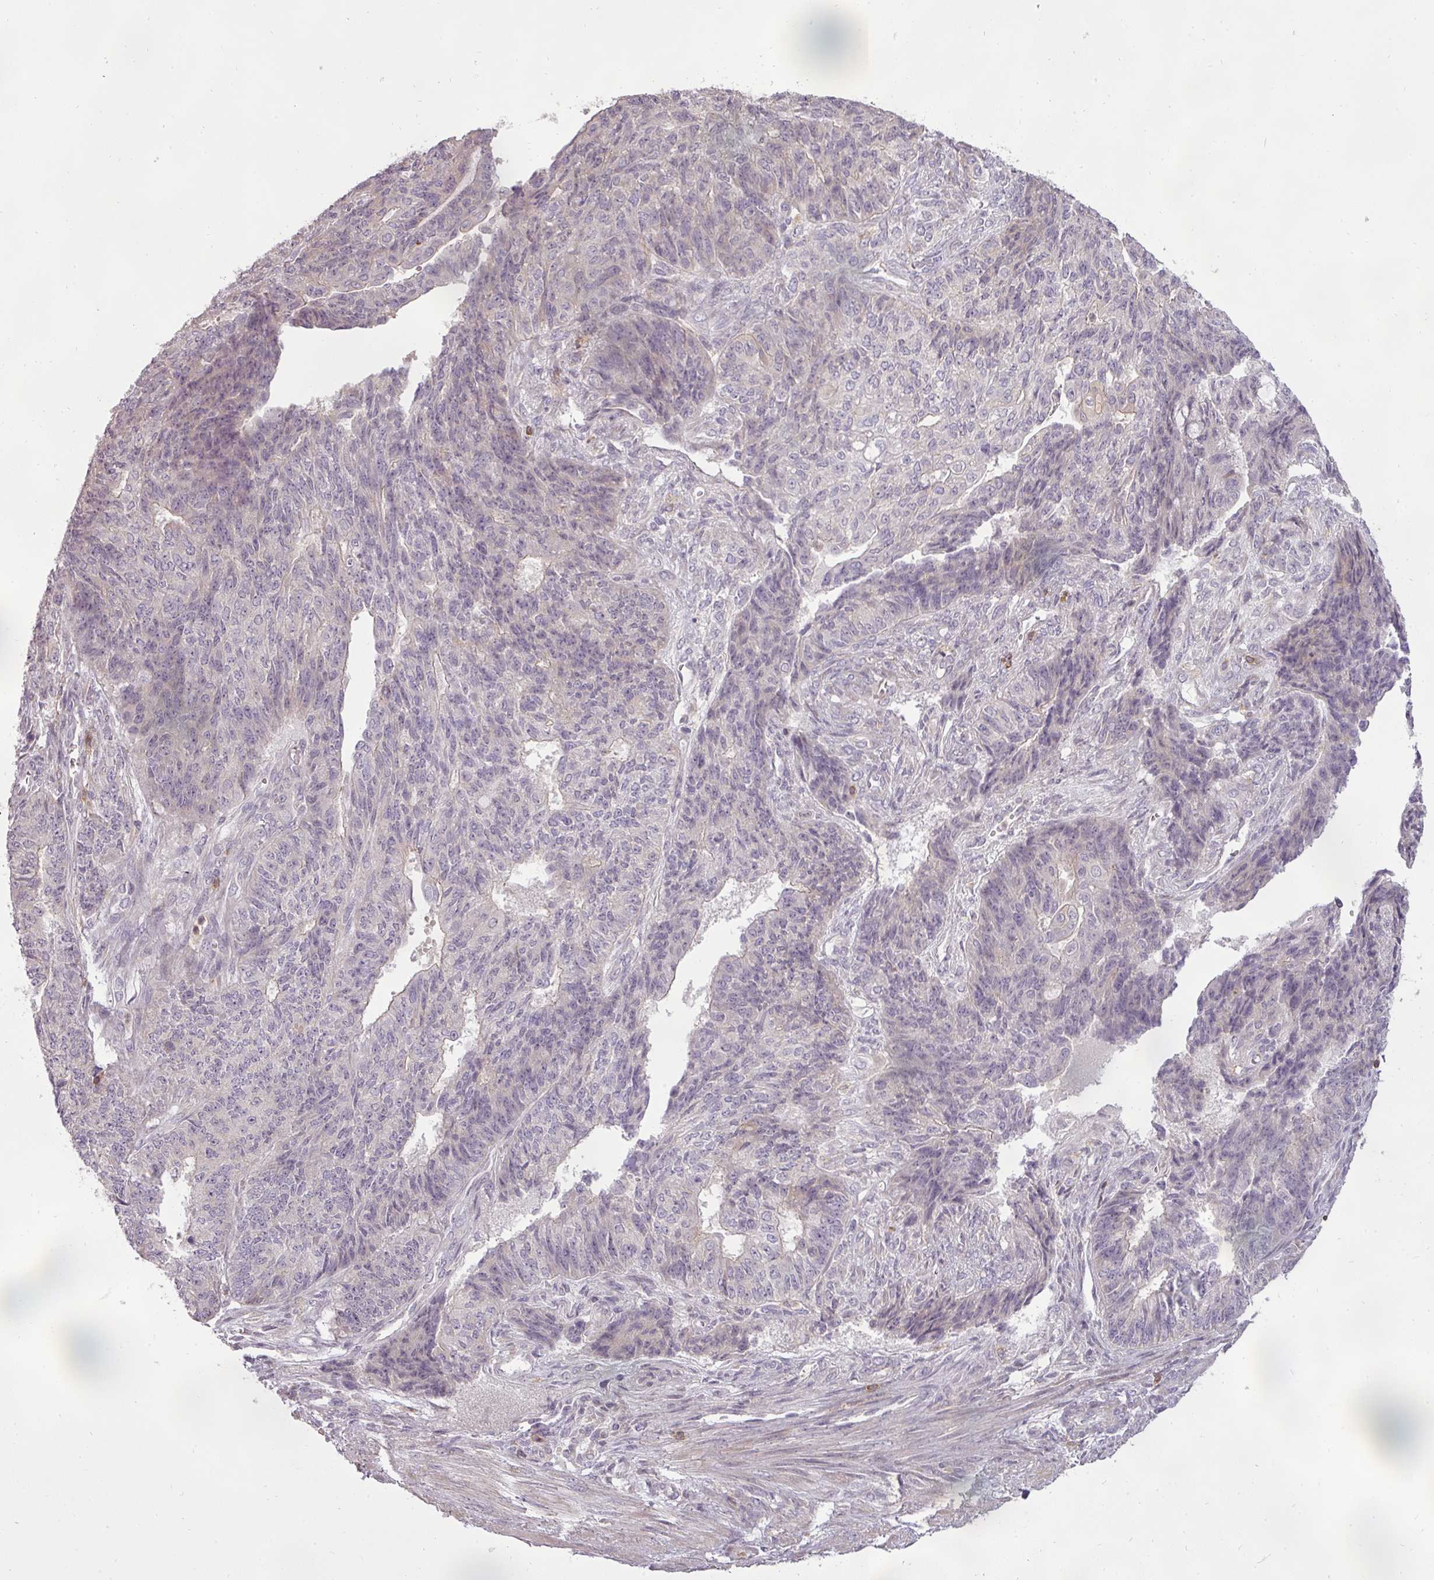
{"staining": {"intensity": "negative", "quantity": "none", "location": "none"}, "tissue": "endometrial cancer", "cell_type": "Tumor cells", "image_type": "cancer", "snomed": [{"axis": "morphology", "description": "Adenocarcinoma, NOS"}, {"axis": "topography", "description": "Endometrium"}], "caption": "Immunohistochemistry (IHC) photomicrograph of adenocarcinoma (endometrial) stained for a protein (brown), which demonstrates no expression in tumor cells.", "gene": "STK4", "patient": {"sex": "female", "age": 32}}